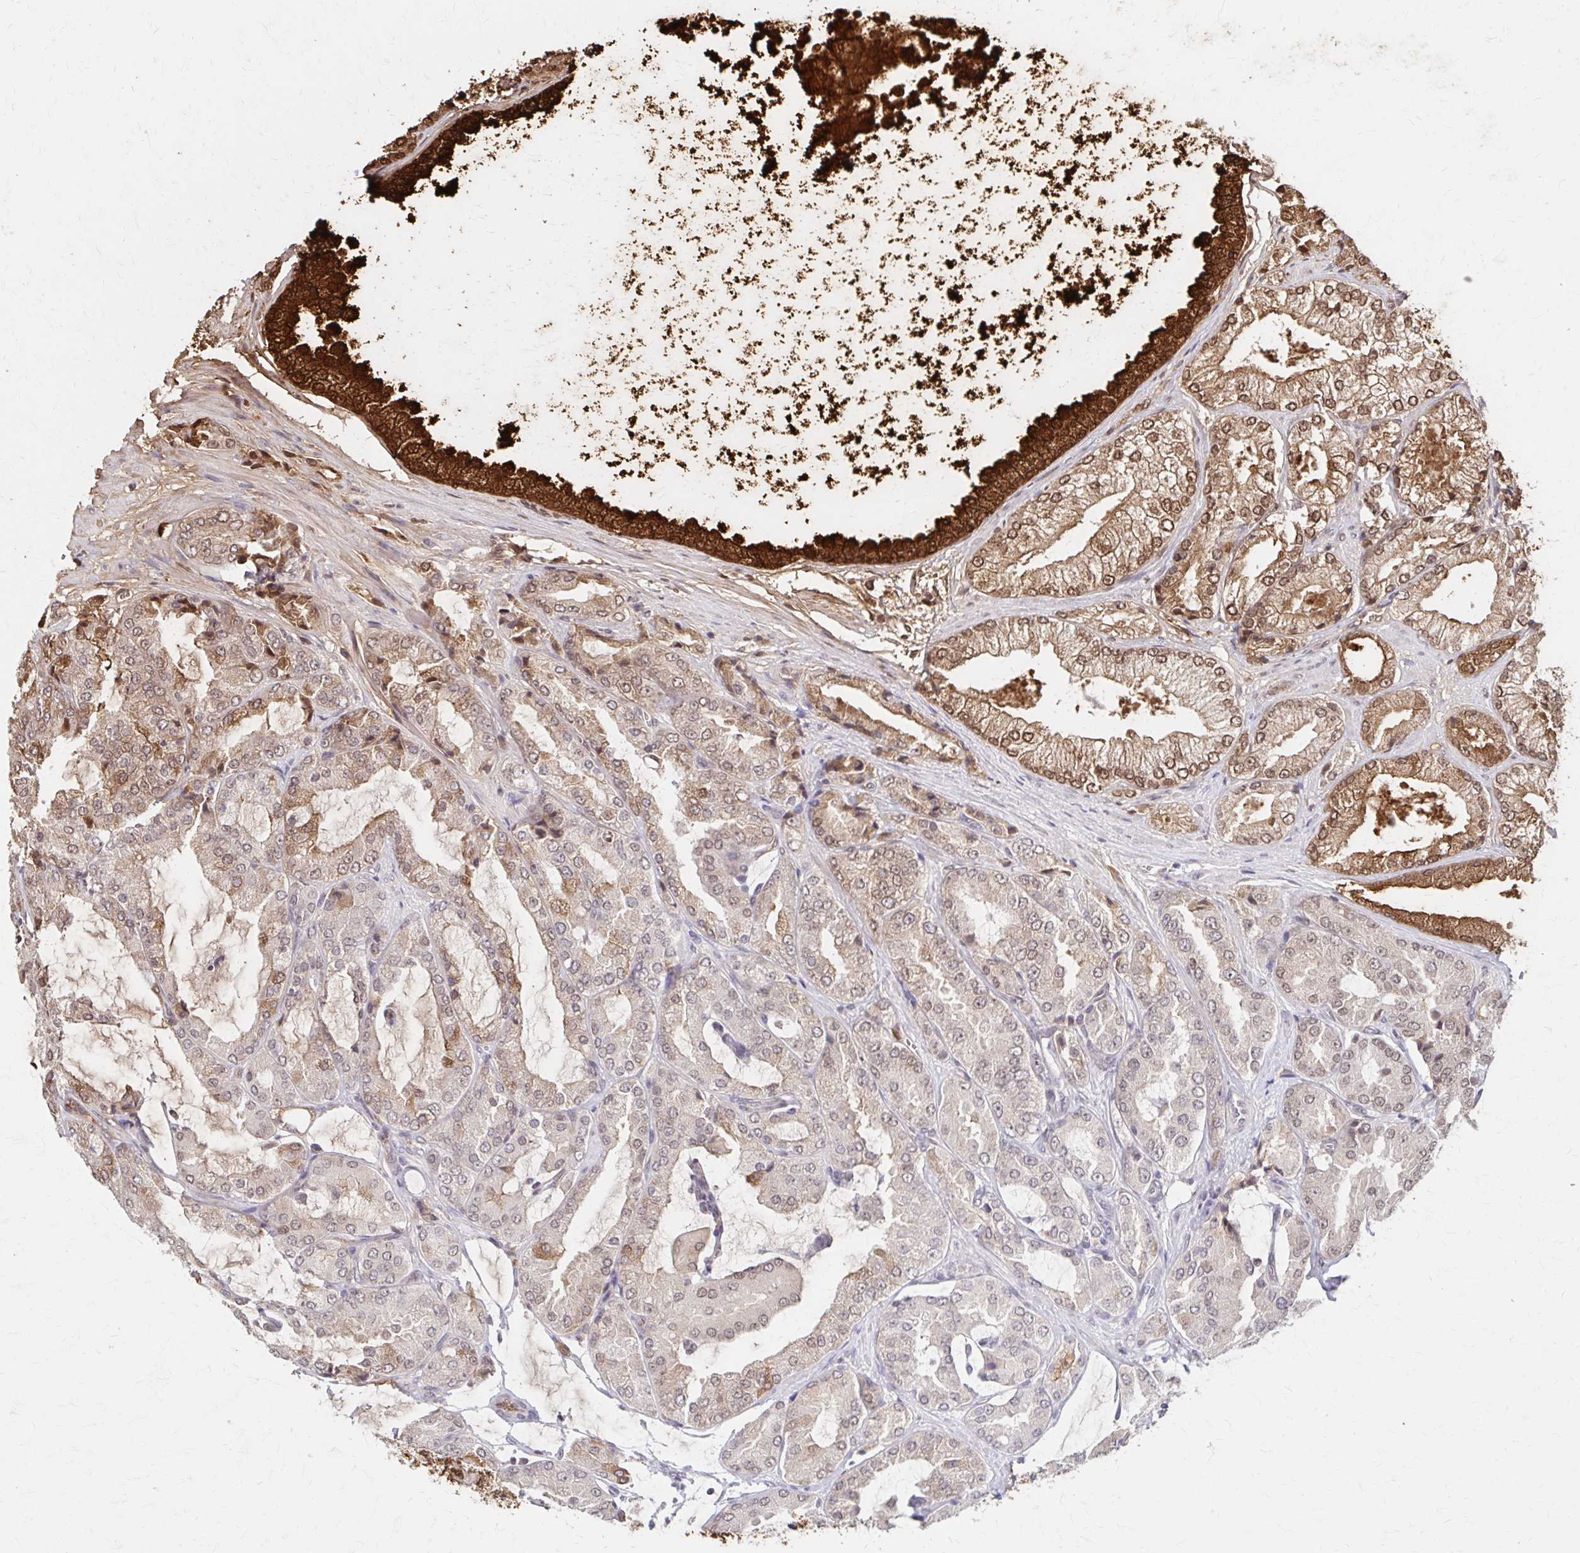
{"staining": {"intensity": "moderate", "quantity": "25%-75%", "location": "cytoplasmic/membranous,nuclear"}, "tissue": "prostate cancer", "cell_type": "Tumor cells", "image_type": "cancer", "snomed": [{"axis": "morphology", "description": "Adenocarcinoma, High grade"}, {"axis": "topography", "description": "Prostate"}], "caption": "IHC image of adenocarcinoma (high-grade) (prostate) stained for a protein (brown), which demonstrates medium levels of moderate cytoplasmic/membranous and nuclear staining in approximately 25%-75% of tumor cells.", "gene": "AZGP1", "patient": {"sex": "male", "age": 68}}